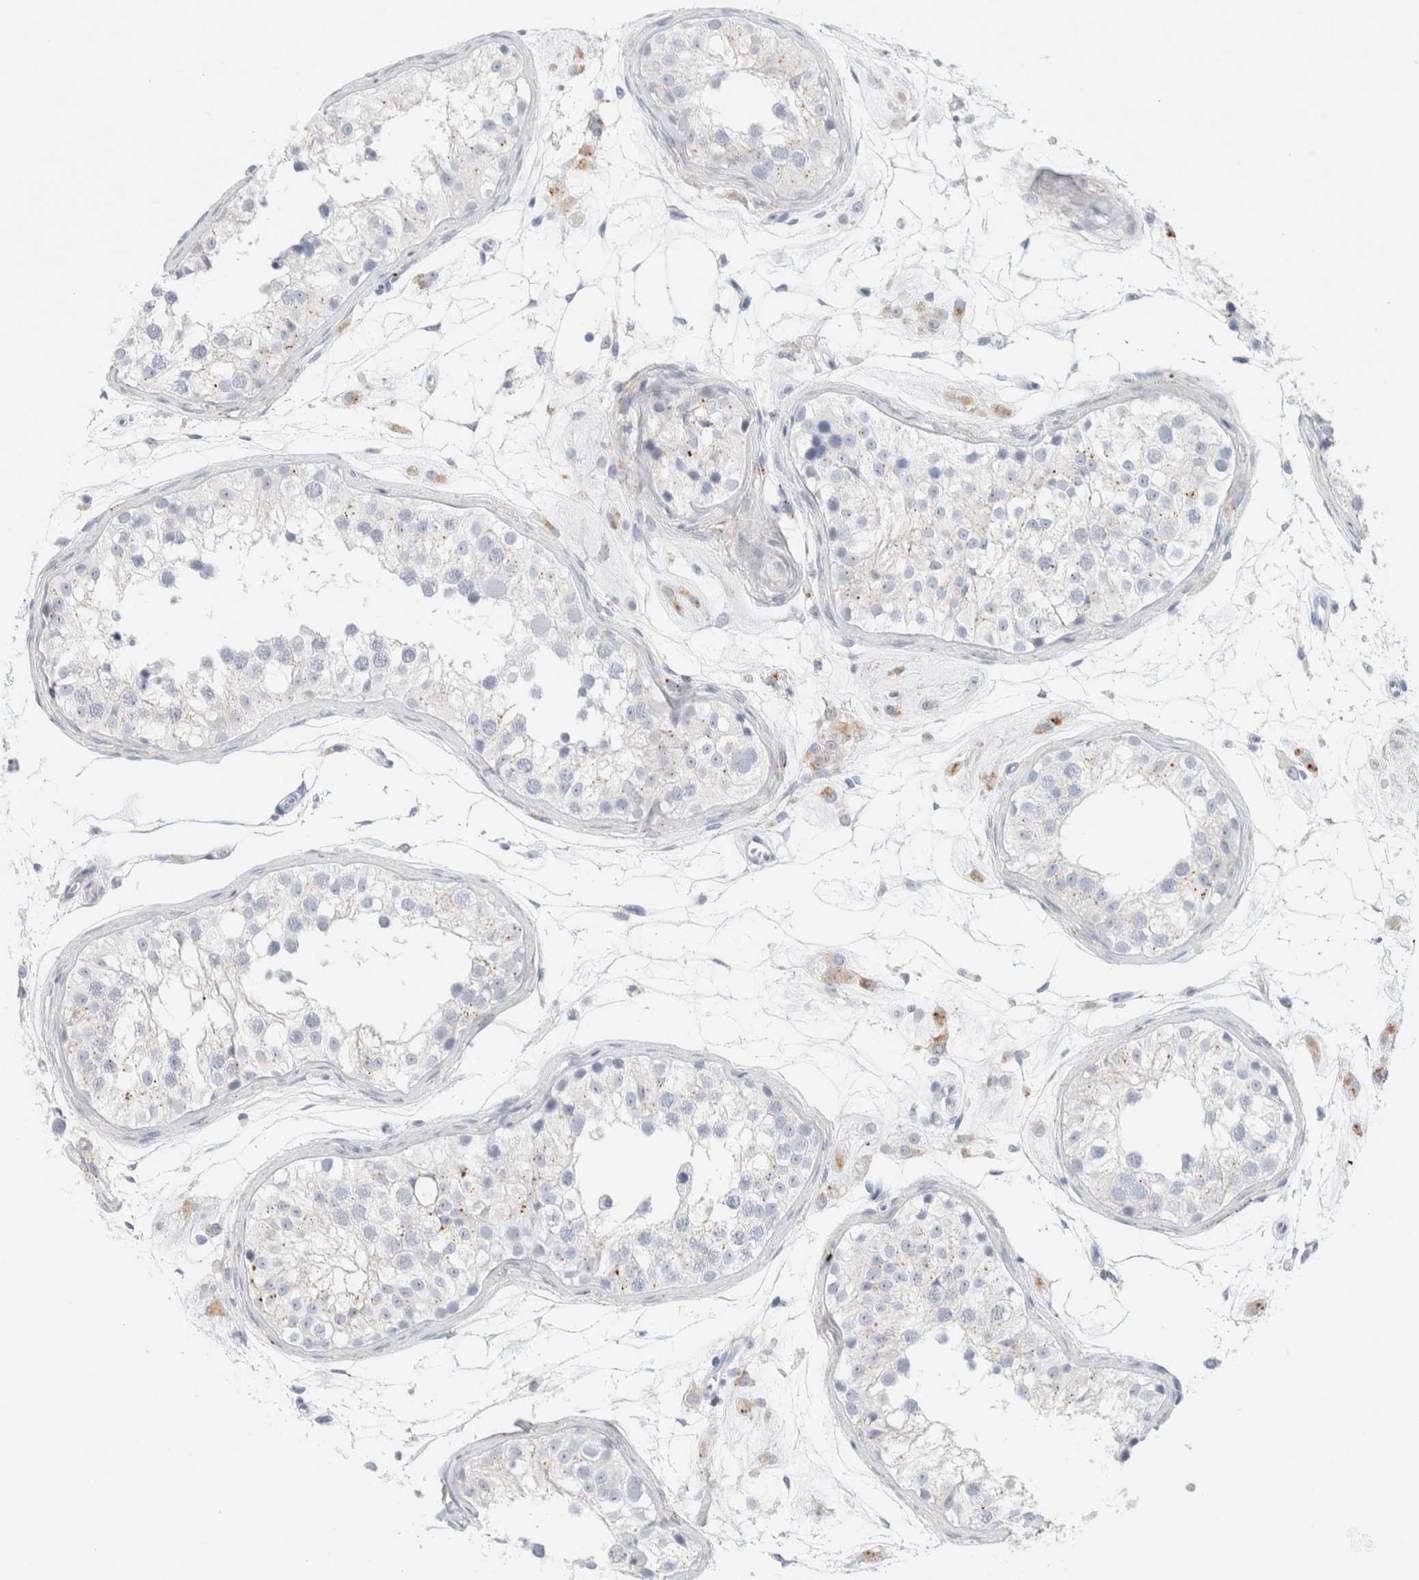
{"staining": {"intensity": "weak", "quantity": "<25%", "location": "cytoplasmic/membranous"}, "tissue": "testis", "cell_type": "Cells in seminiferous ducts", "image_type": "normal", "snomed": [{"axis": "morphology", "description": "Normal tissue, NOS"}, {"axis": "morphology", "description": "Adenocarcinoma, metastatic, NOS"}, {"axis": "topography", "description": "Testis"}], "caption": "Cells in seminiferous ducts show no significant protein staining in normal testis. Brightfield microscopy of immunohistochemistry (IHC) stained with DAB (brown) and hematoxylin (blue), captured at high magnification.", "gene": "CPQ", "patient": {"sex": "male", "age": 26}}